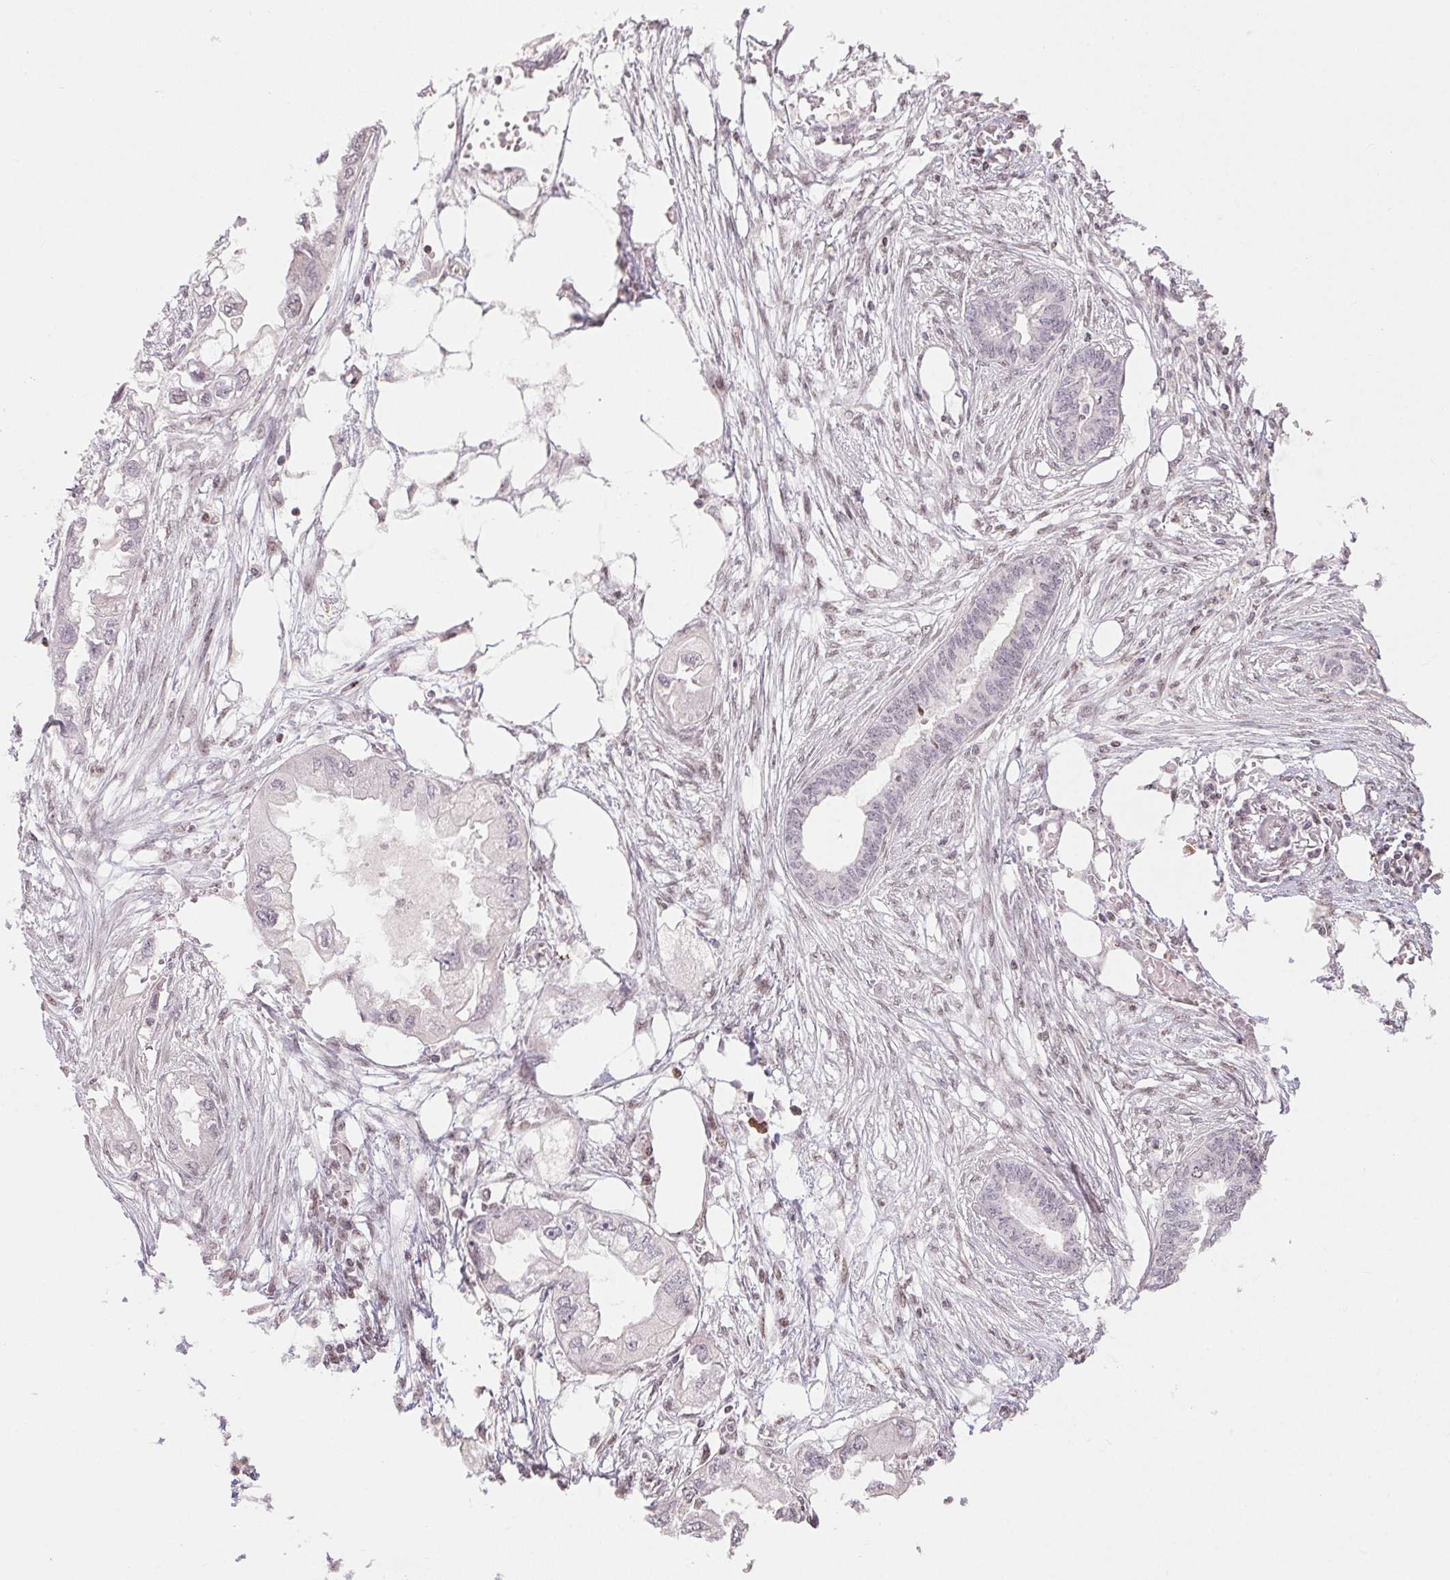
{"staining": {"intensity": "negative", "quantity": "none", "location": "none"}, "tissue": "endometrial cancer", "cell_type": "Tumor cells", "image_type": "cancer", "snomed": [{"axis": "morphology", "description": "Adenocarcinoma, NOS"}, {"axis": "morphology", "description": "Adenocarcinoma, metastatic, NOS"}, {"axis": "topography", "description": "Adipose tissue"}, {"axis": "topography", "description": "Endometrium"}], "caption": "Tumor cells are negative for protein expression in human endometrial cancer (metastatic adenocarcinoma). Nuclei are stained in blue.", "gene": "MAPKAPK2", "patient": {"sex": "female", "age": 67}}